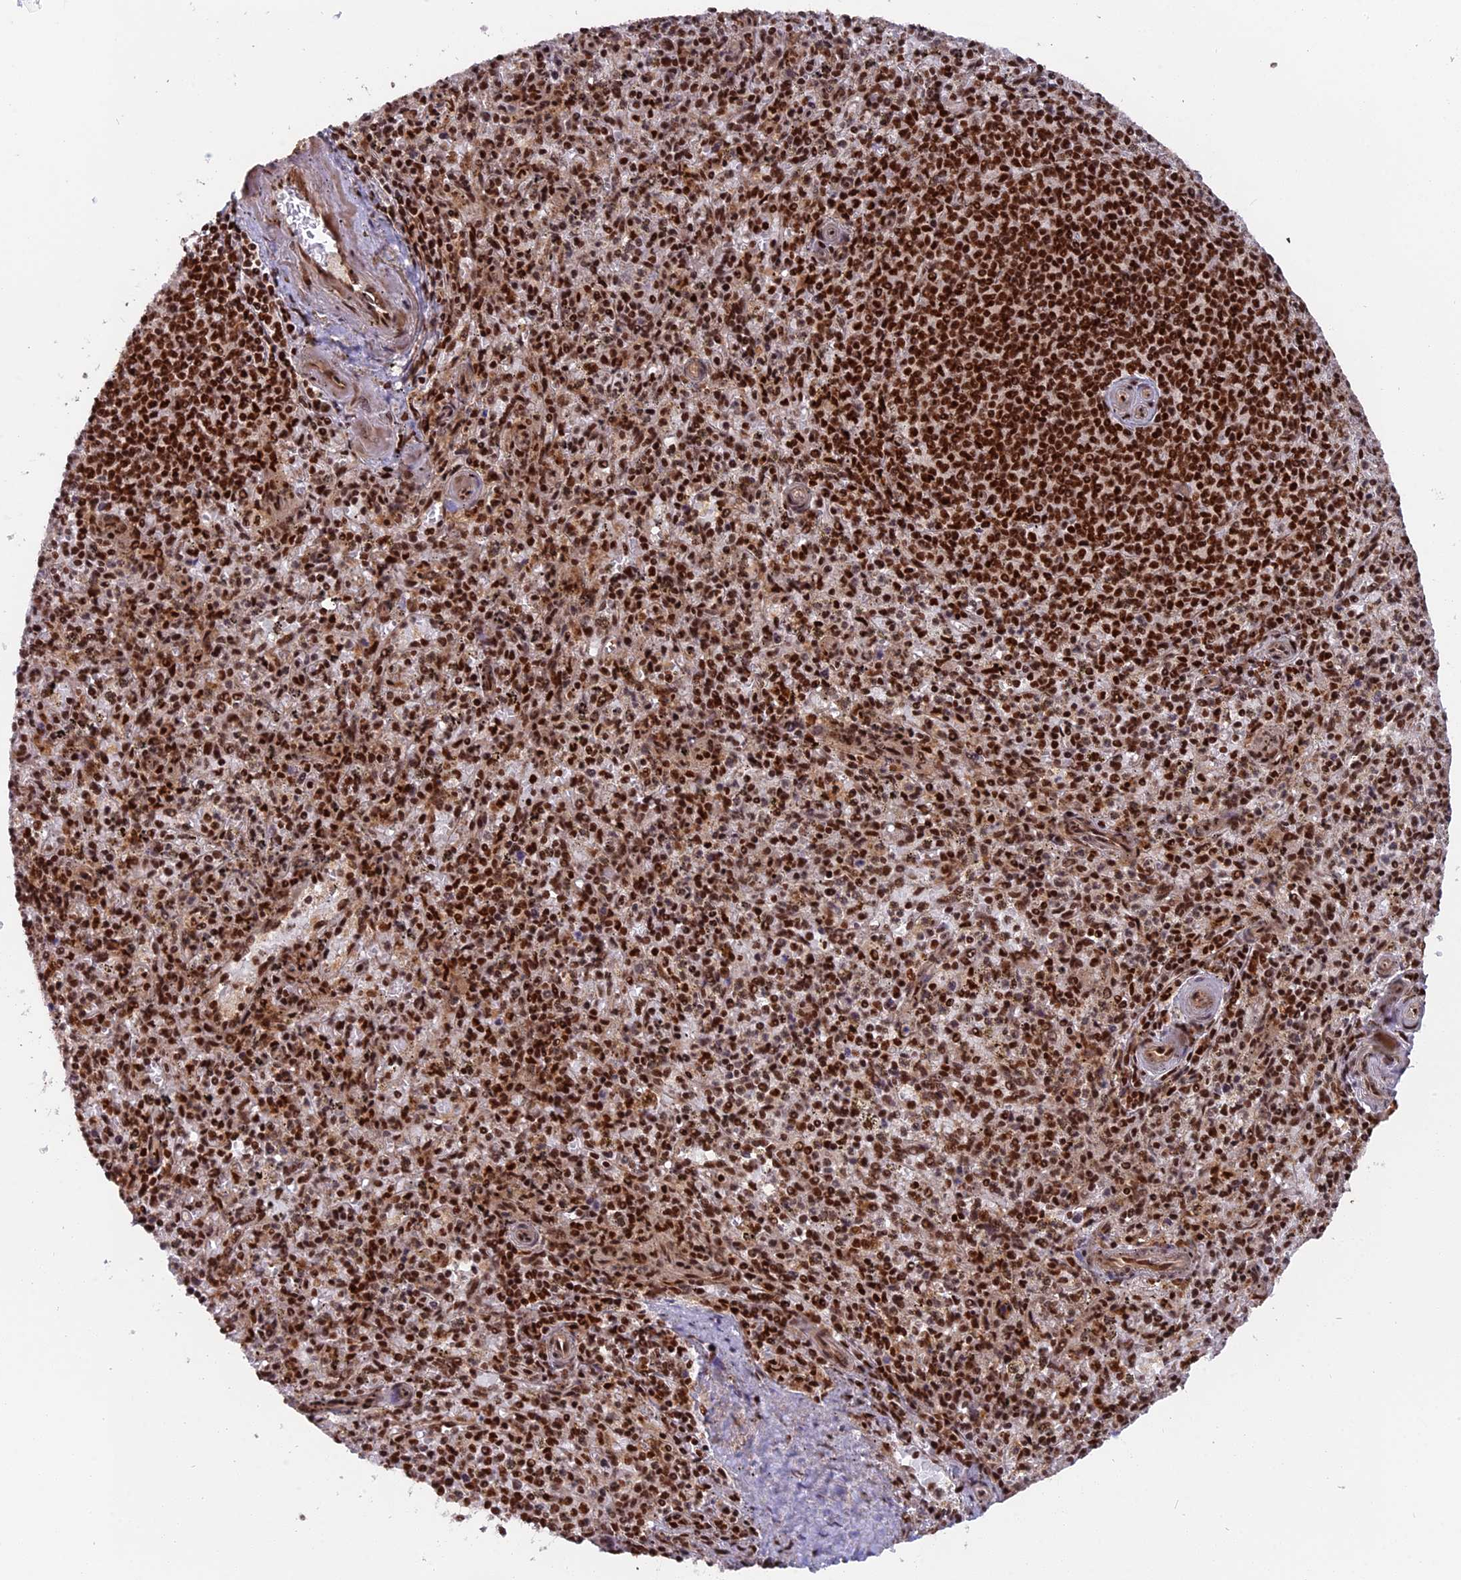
{"staining": {"intensity": "strong", "quantity": "25%-75%", "location": "nuclear"}, "tissue": "spleen", "cell_type": "Cells in red pulp", "image_type": "normal", "snomed": [{"axis": "morphology", "description": "Normal tissue, NOS"}, {"axis": "topography", "description": "Spleen"}], "caption": "A photomicrograph of human spleen stained for a protein demonstrates strong nuclear brown staining in cells in red pulp. (DAB = brown stain, brightfield microscopy at high magnification).", "gene": "RAMACL", "patient": {"sex": "male", "age": 72}}